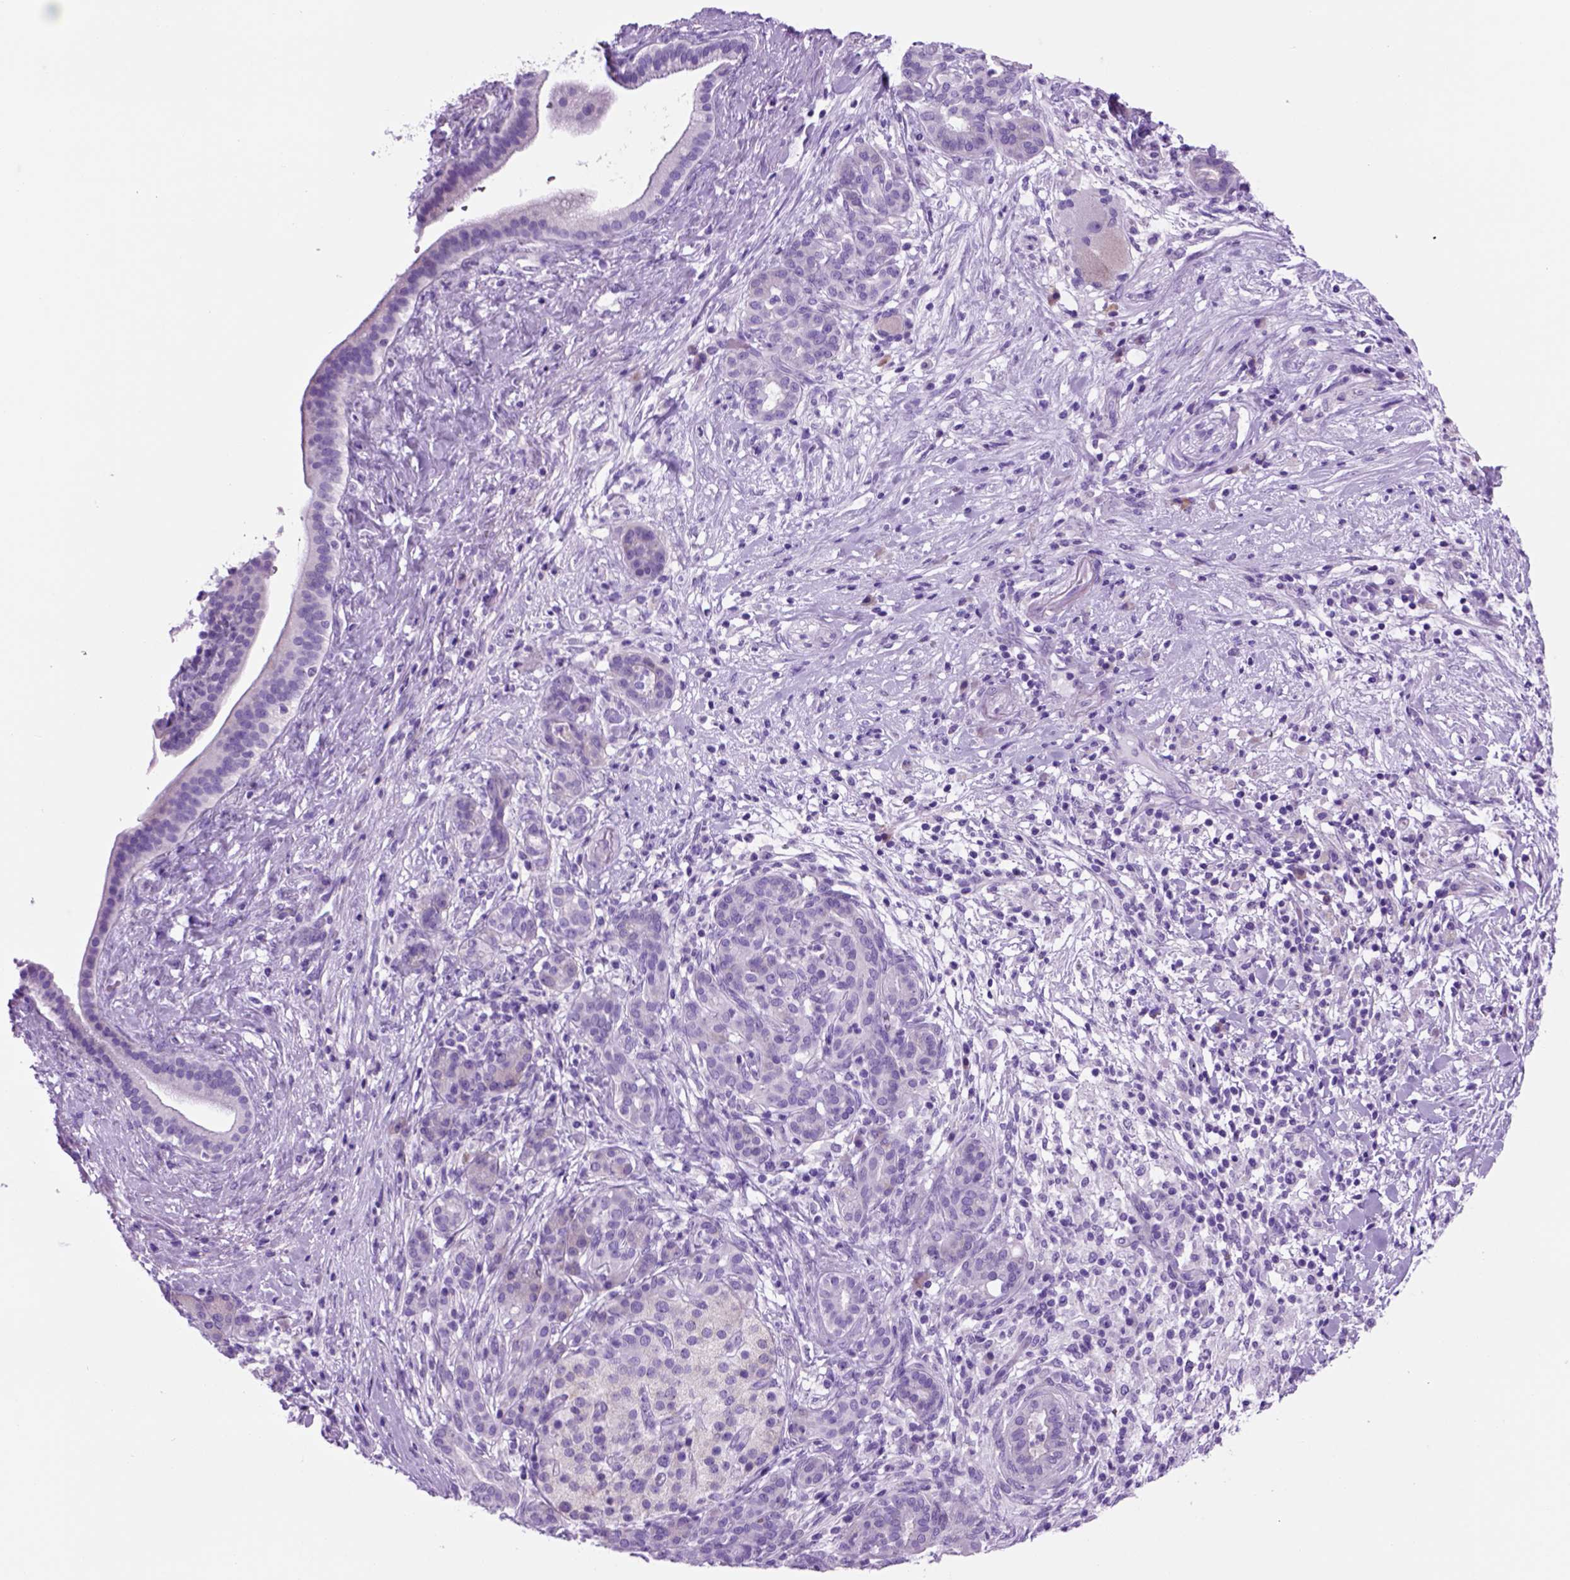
{"staining": {"intensity": "negative", "quantity": "none", "location": "none"}, "tissue": "pancreatic cancer", "cell_type": "Tumor cells", "image_type": "cancer", "snomed": [{"axis": "morphology", "description": "Adenocarcinoma, NOS"}, {"axis": "topography", "description": "Pancreas"}], "caption": "Immunohistochemistry (IHC) photomicrograph of neoplastic tissue: pancreatic adenocarcinoma stained with DAB exhibits no significant protein positivity in tumor cells.", "gene": "HHIPL2", "patient": {"sex": "male", "age": 44}}